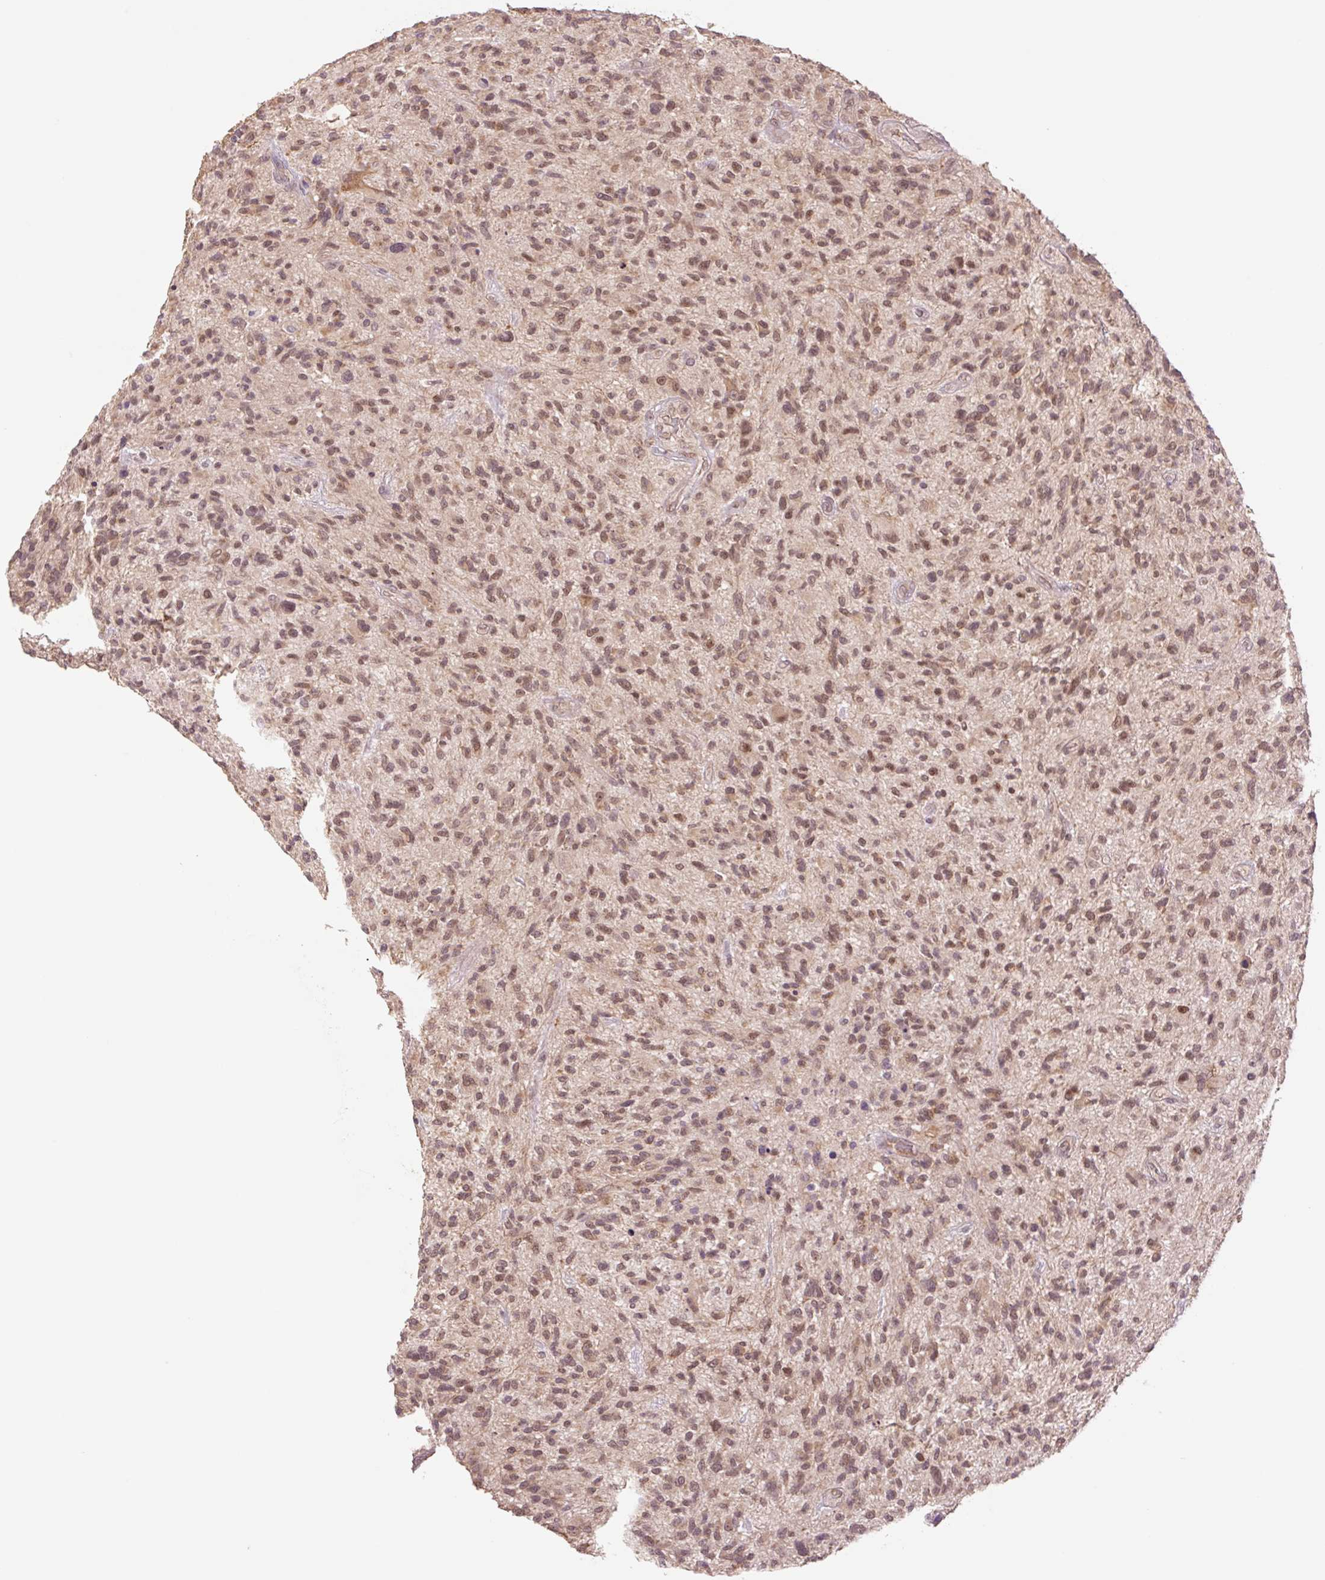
{"staining": {"intensity": "moderate", "quantity": ">75%", "location": "nuclear"}, "tissue": "glioma", "cell_type": "Tumor cells", "image_type": "cancer", "snomed": [{"axis": "morphology", "description": "Glioma, malignant, High grade"}, {"axis": "topography", "description": "Brain"}], "caption": "High-grade glioma (malignant) stained with DAB (3,3'-diaminobenzidine) immunohistochemistry demonstrates medium levels of moderate nuclear expression in approximately >75% of tumor cells.", "gene": "YJU2B", "patient": {"sex": "male", "age": 47}}